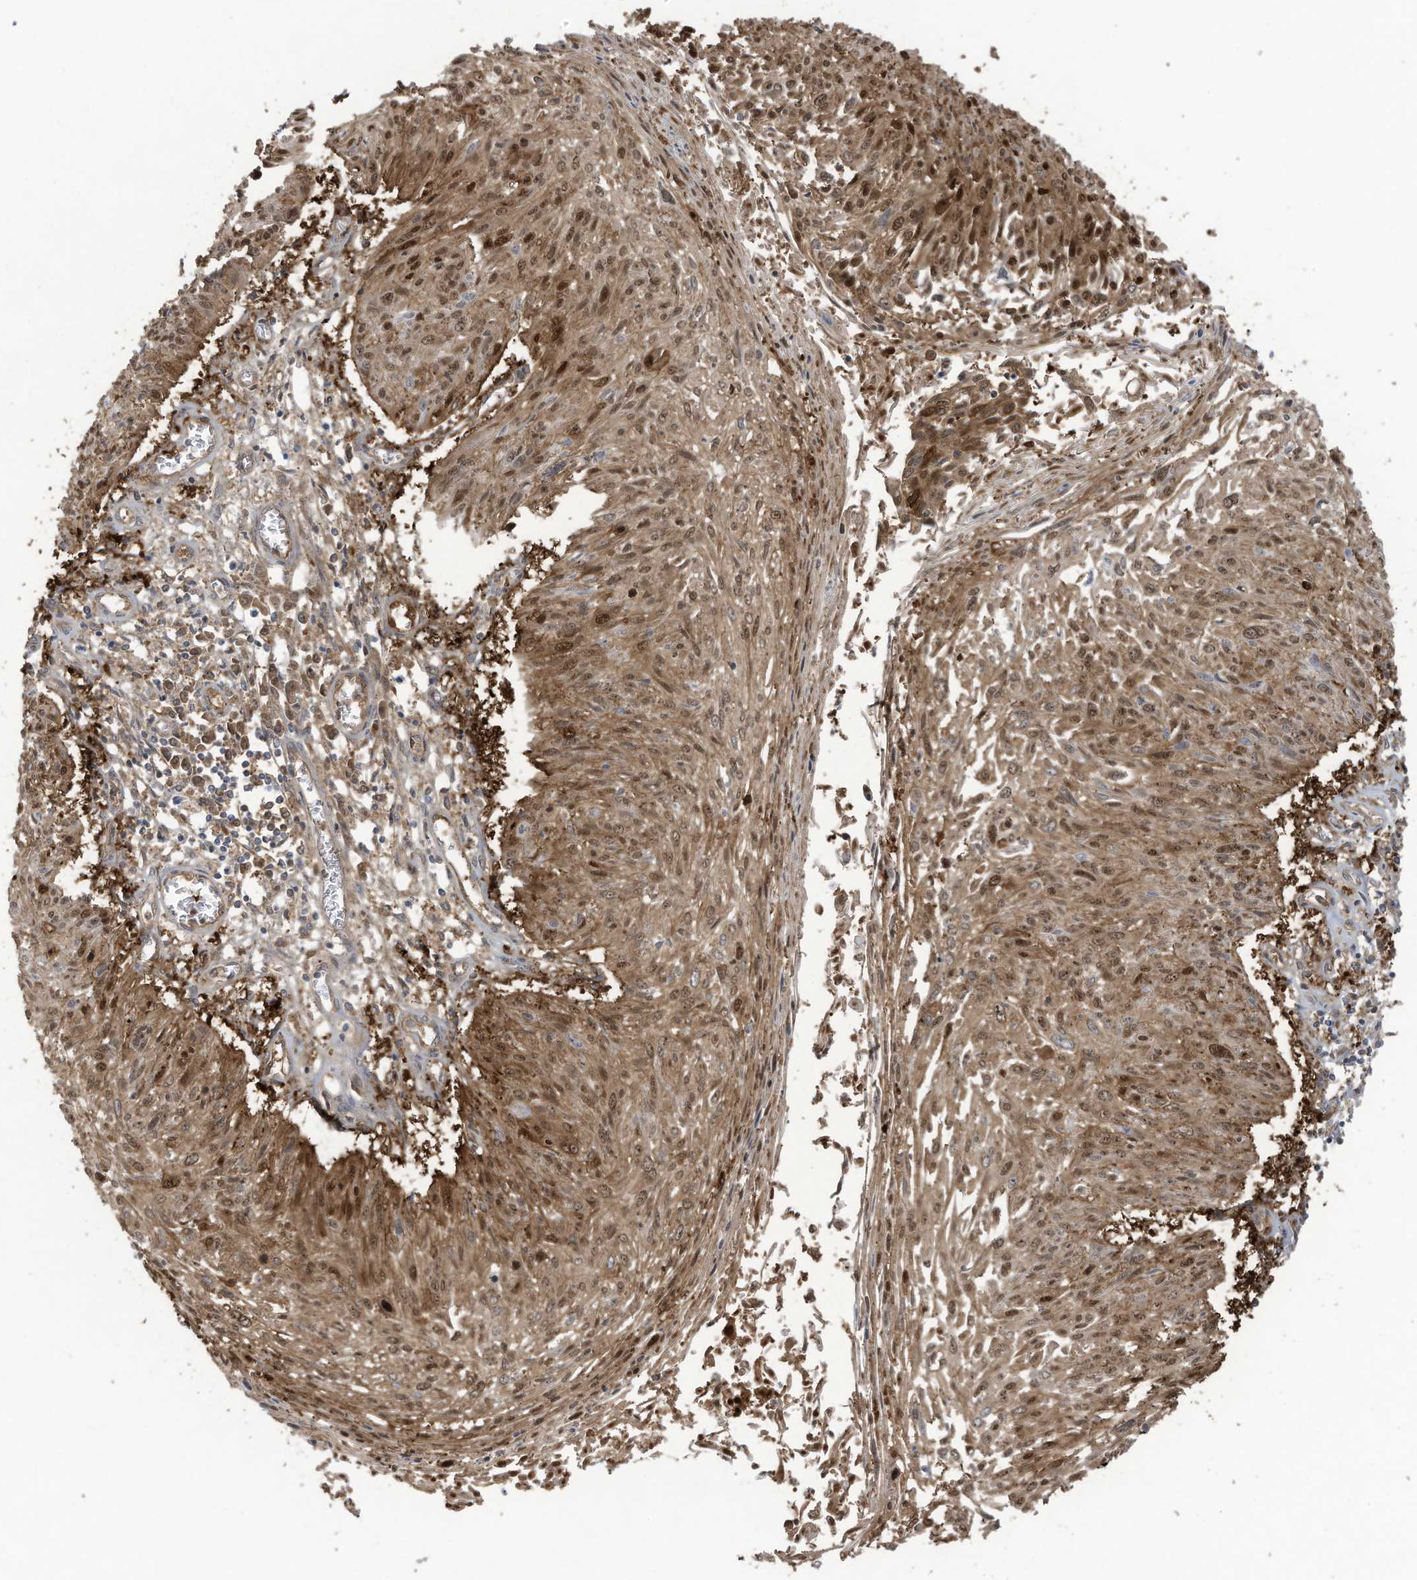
{"staining": {"intensity": "strong", "quantity": "25%-75%", "location": "cytoplasmic/membranous,nuclear"}, "tissue": "cervical cancer", "cell_type": "Tumor cells", "image_type": "cancer", "snomed": [{"axis": "morphology", "description": "Squamous cell carcinoma, NOS"}, {"axis": "topography", "description": "Cervix"}], "caption": "This is a photomicrograph of immunohistochemistry (IHC) staining of cervical squamous cell carcinoma, which shows strong positivity in the cytoplasmic/membranous and nuclear of tumor cells.", "gene": "OLA1", "patient": {"sex": "female", "age": 51}}